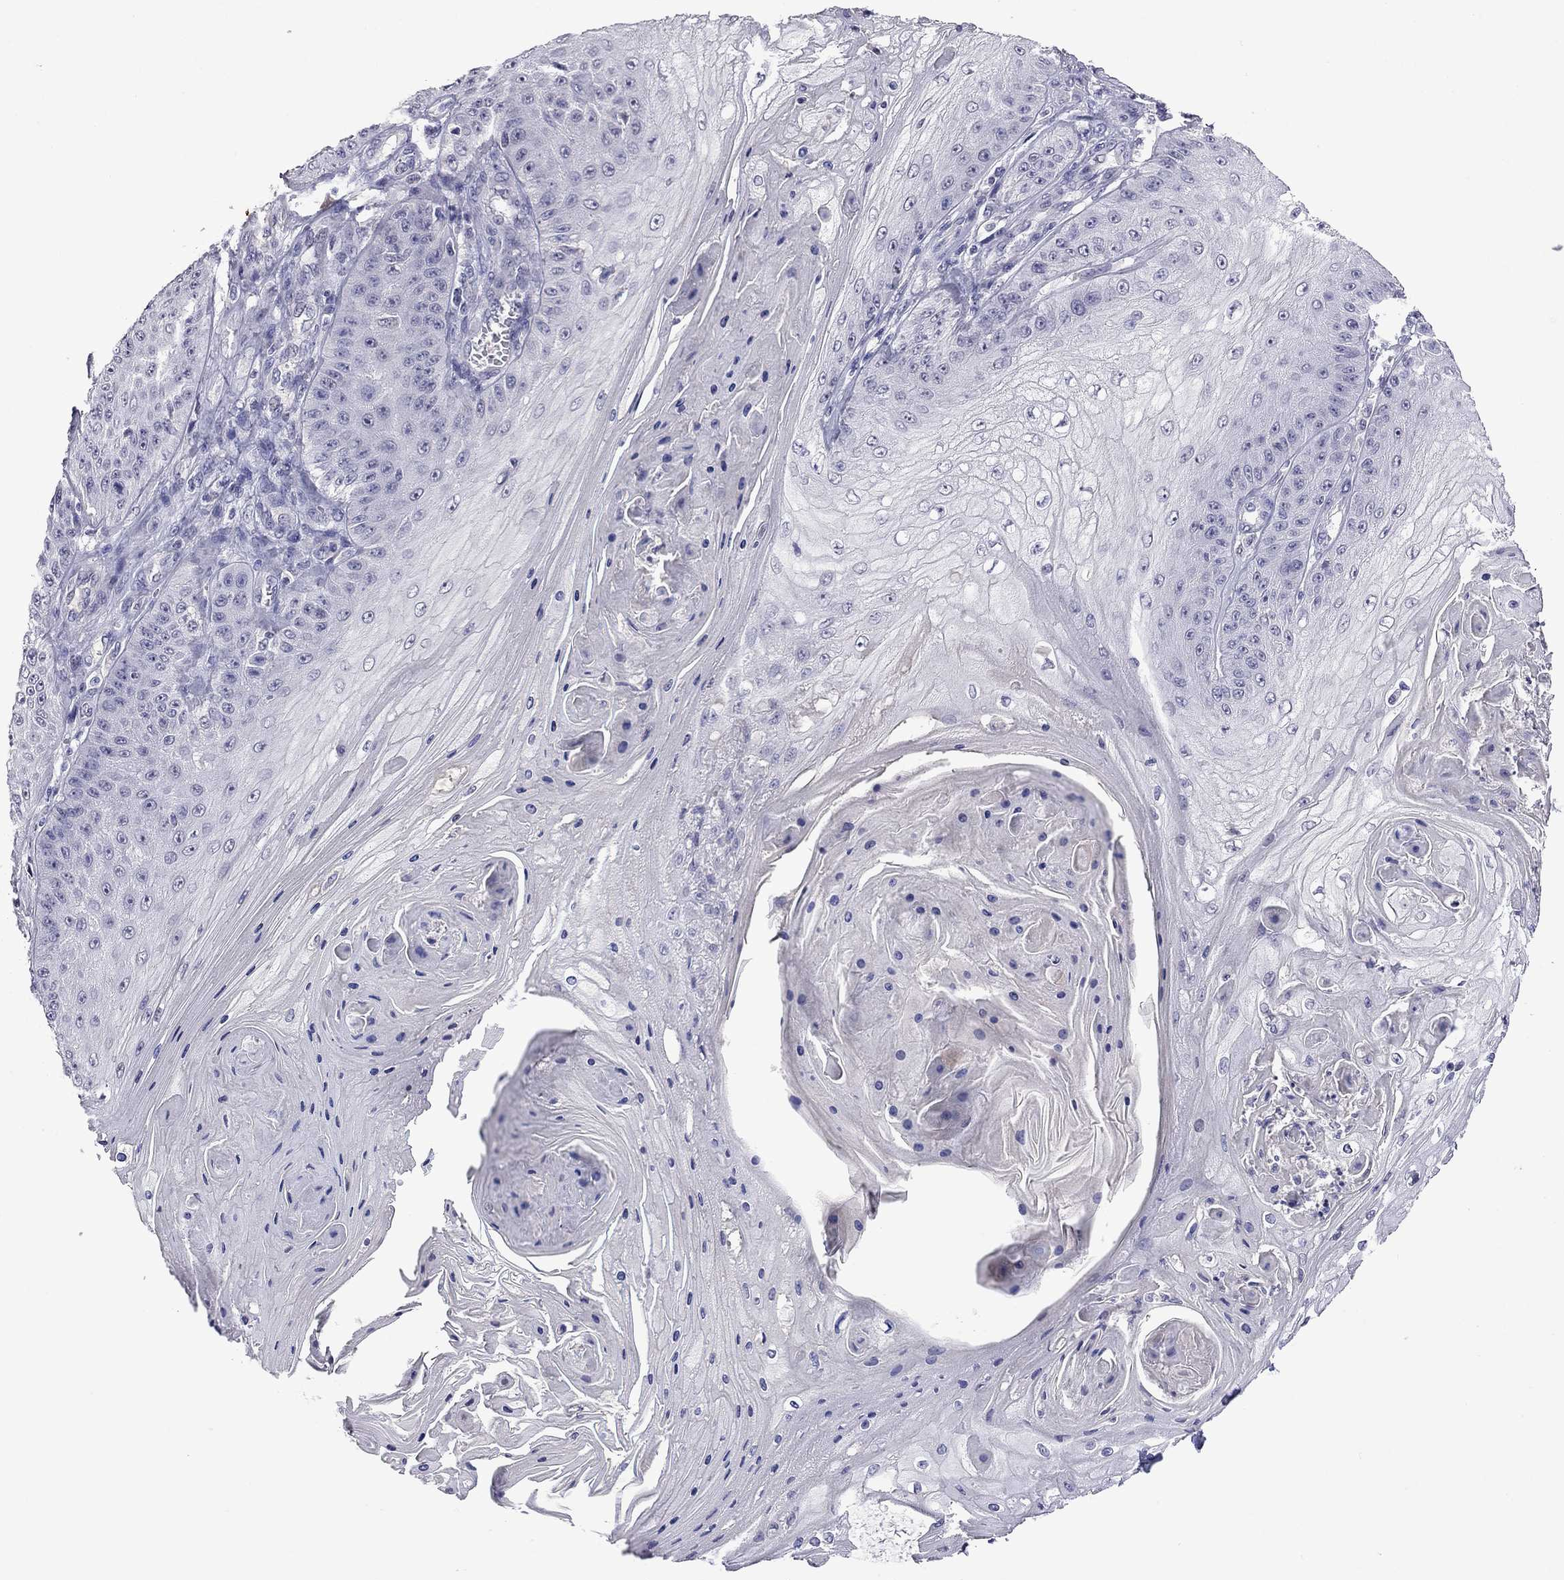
{"staining": {"intensity": "negative", "quantity": "none", "location": "none"}, "tissue": "skin cancer", "cell_type": "Tumor cells", "image_type": "cancer", "snomed": [{"axis": "morphology", "description": "Squamous cell carcinoma, NOS"}, {"axis": "topography", "description": "Skin"}], "caption": "Tumor cells are negative for protein expression in human skin squamous cell carcinoma.", "gene": "STAR", "patient": {"sex": "male", "age": 70}}